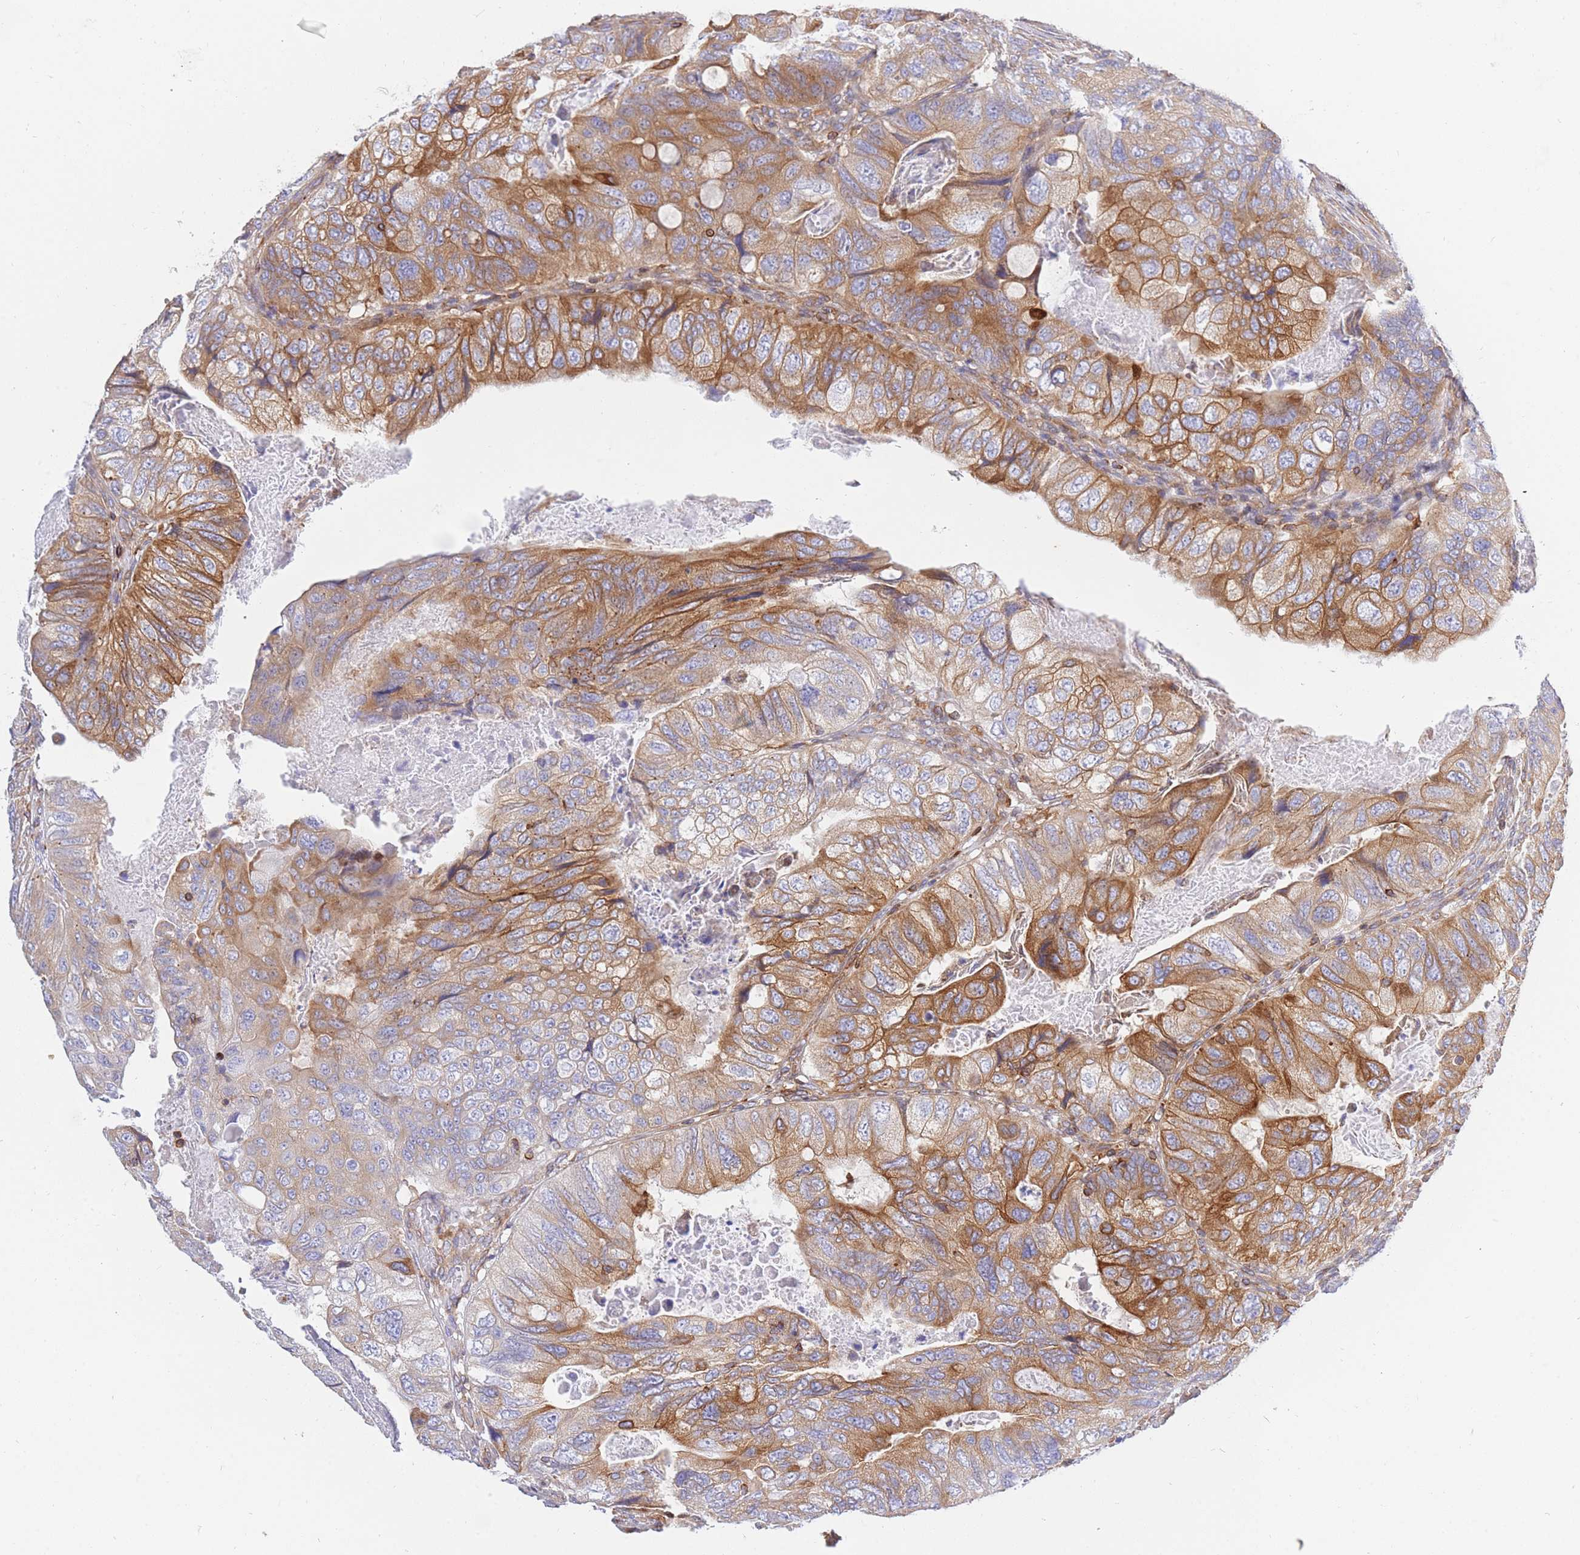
{"staining": {"intensity": "moderate", "quantity": ">75%", "location": "cytoplasmic/membranous"}, "tissue": "colorectal cancer", "cell_type": "Tumor cells", "image_type": "cancer", "snomed": [{"axis": "morphology", "description": "Adenocarcinoma, NOS"}, {"axis": "topography", "description": "Rectum"}], "caption": "A brown stain labels moderate cytoplasmic/membranous positivity of a protein in colorectal cancer tumor cells.", "gene": "REM1", "patient": {"sex": "male", "age": 63}}